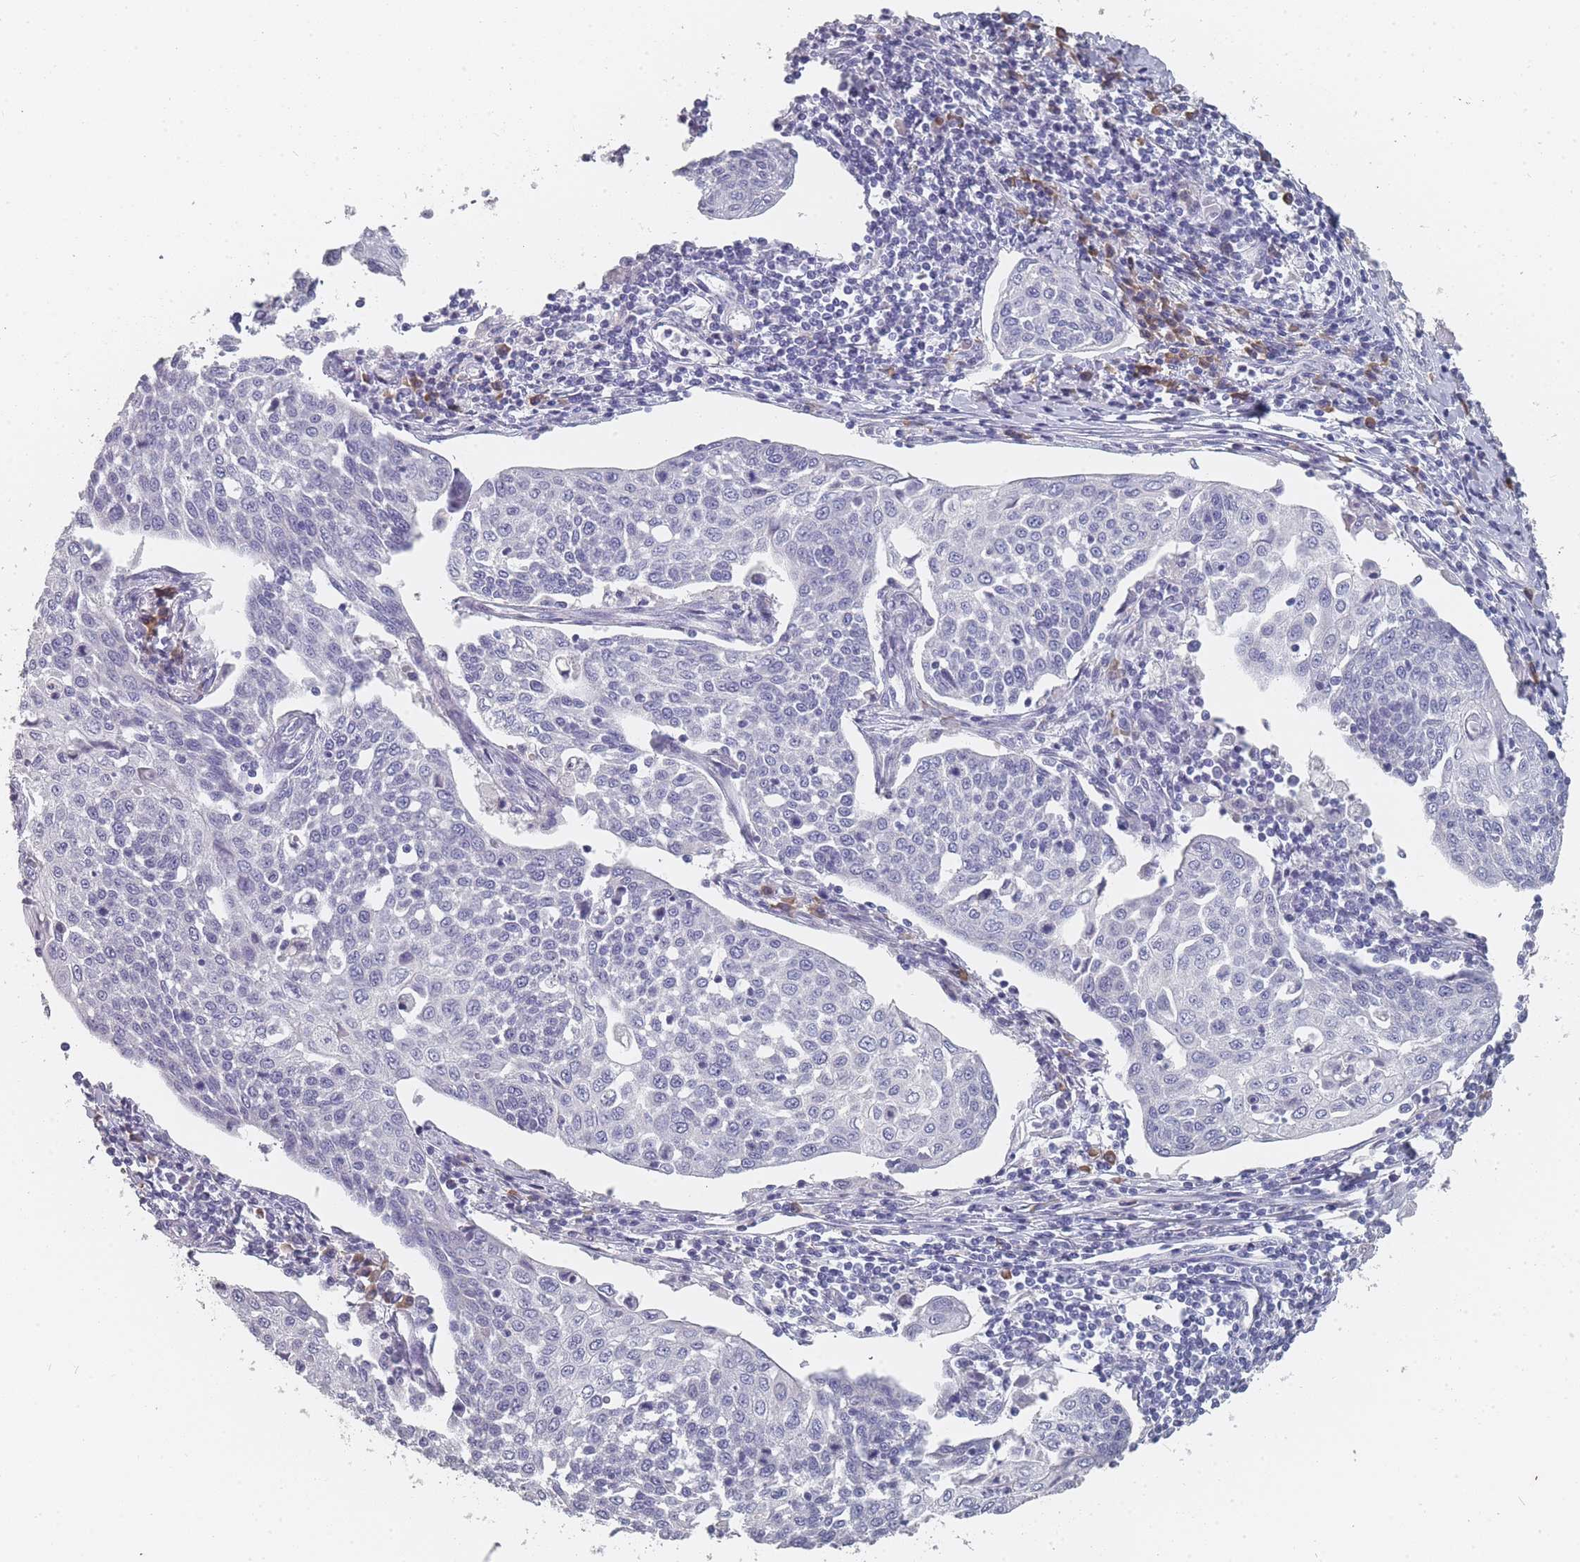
{"staining": {"intensity": "negative", "quantity": "none", "location": "none"}, "tissue": "cervical cancer", "cell_type": "Tumor cells", "image_type": "cancer", "snomed": [{"axis": "morphology", "description": "Squamous cell carcinoma, NOS"}, {"axis": "topography", "description": "Cervix"}], "caption": "Tumor cells show no significant protein staining in squamous cell carcinoma (cervical).", "gene": "SLC35E4", "patient": {"sex": "female", "age": 34}}